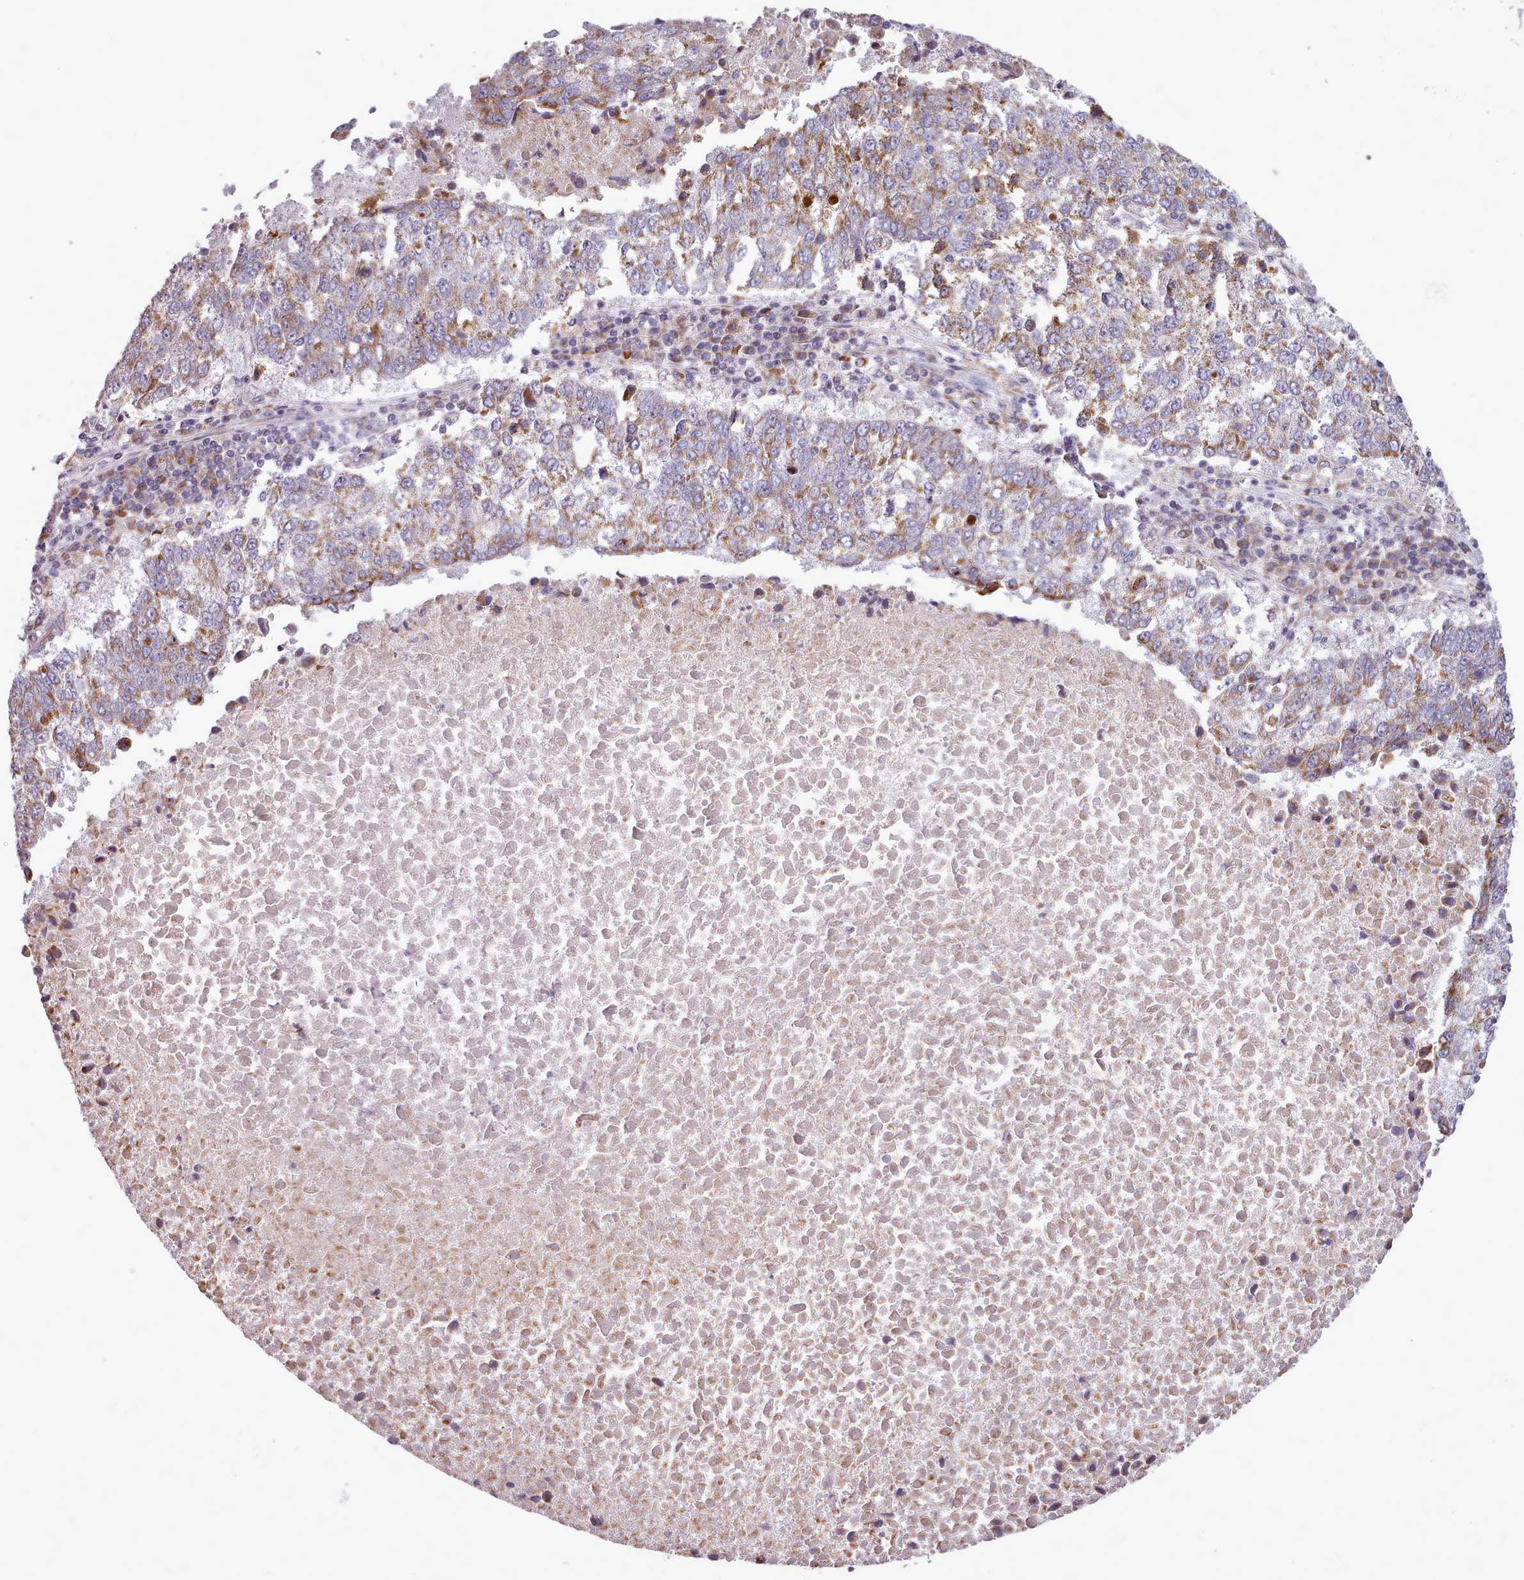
{"staining": {"intensity": "moderate", "quantity": ">75%", "location": "cytoplasmic/membranous"}, "tissue": "lung cancer", "cell_type": "Tumor cells", "image_type": "cancer", "snomed": [{"axis": "morphology", "description": "Squamous cell carcinoma, NOS"}, {"axis": "topography", "description": "Lung"}], "caption": "Protein positivity by immunohistochemistry (IHC) shows moderate cytoplasmic/membranous staining in approximately >75% of tumor cells in lung cancer.", "gene": "AVL9", "patient": {"sex": "male", "age": 73}}